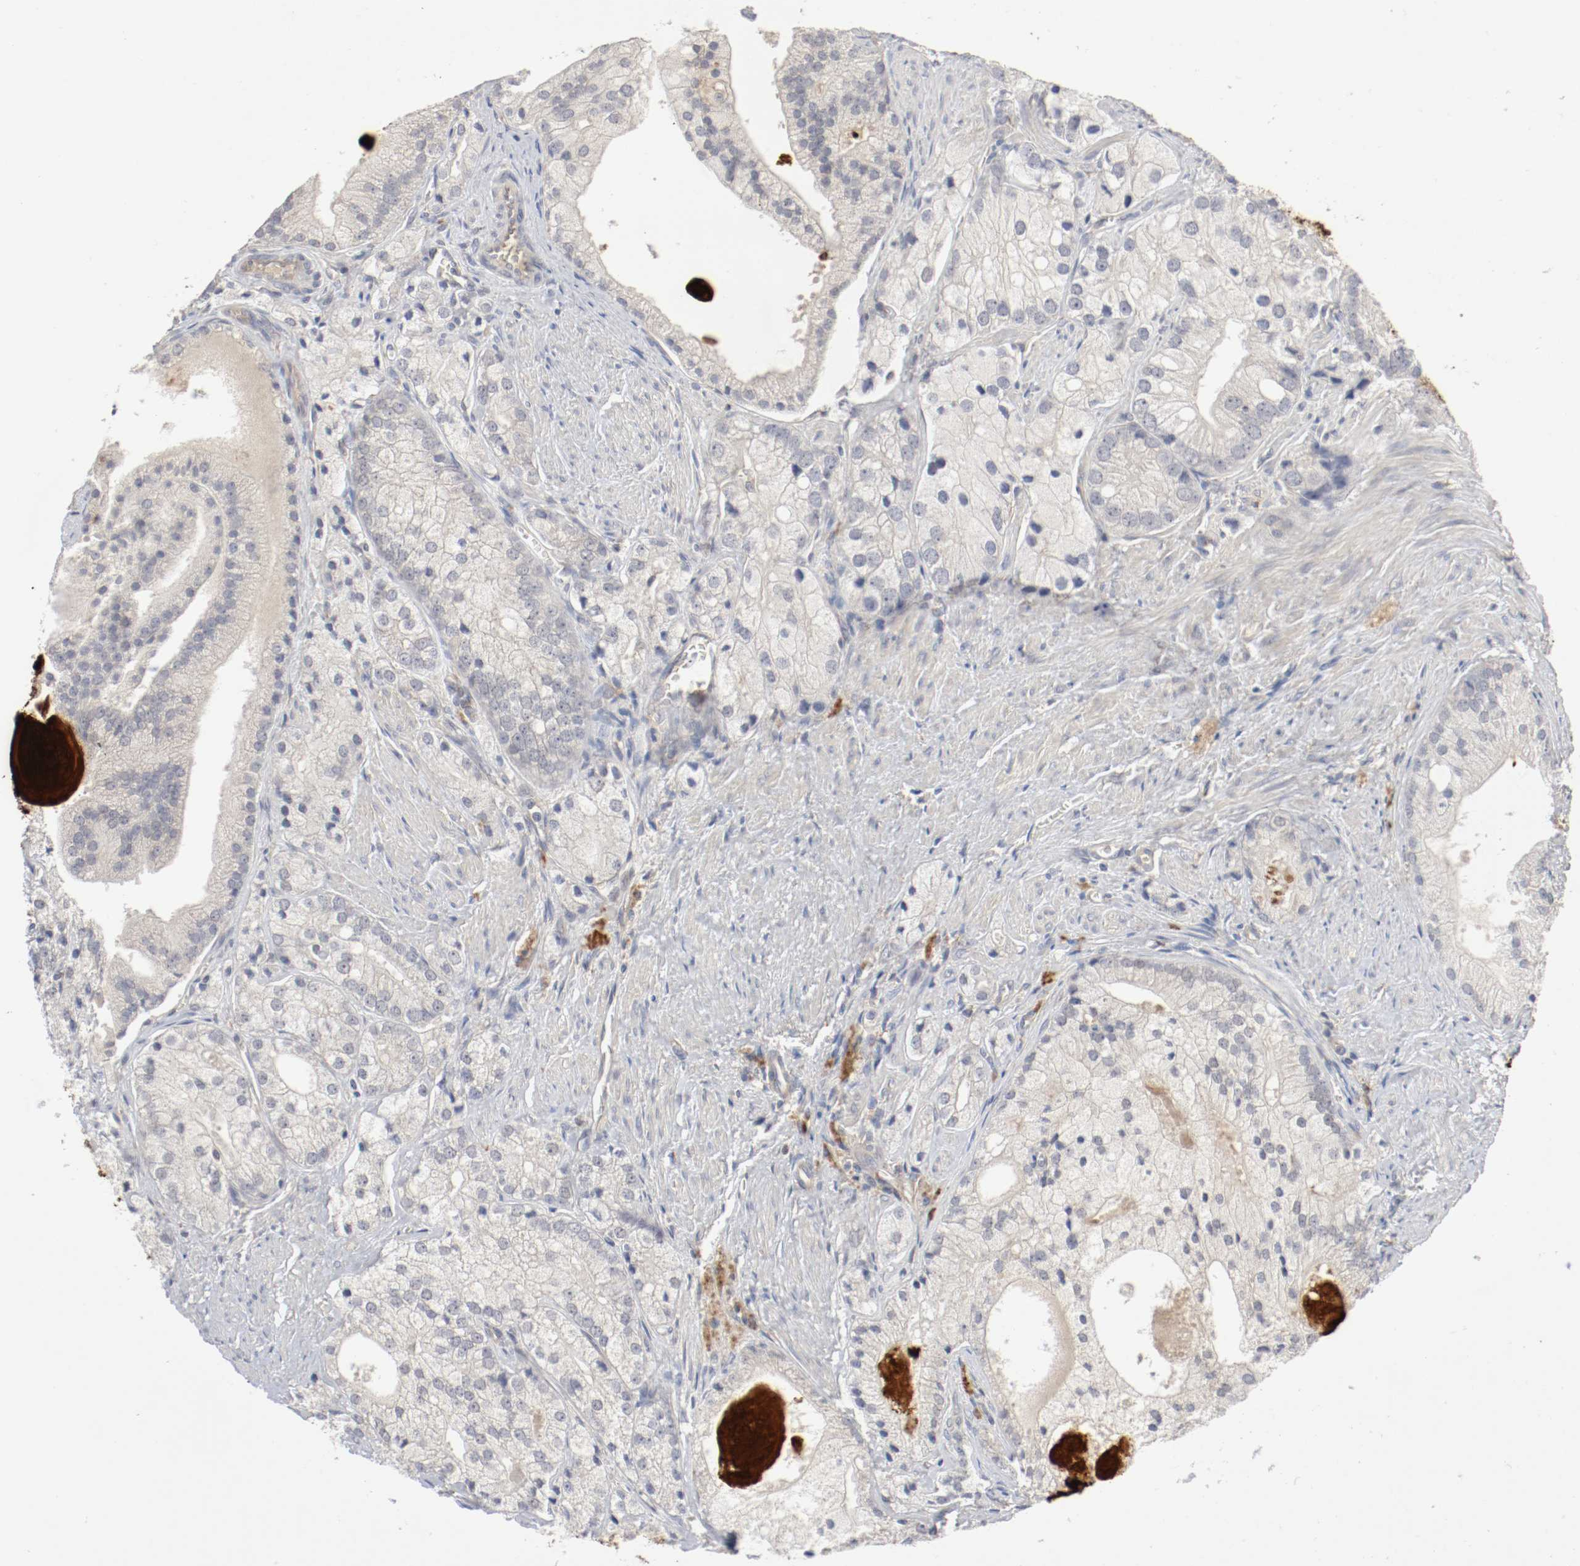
{"staining": {"intensity": "weak", "quantity": ">75%", "location": "cytoplasmic/membranous"}, "tissue": "prostate cancer", "cell_type": "Tumor cells", "image_type": "cancer", "snomed": [{"axis": "morphology", "description": "Adenocarcinoma, Low grade"}, {"axis": "topography", "description": "Prostate"}], "caption": "Tumor cells exhibit weak cytoplasmic/membranous positivity in about >75% of cells in prostate cancer (low-grade adenocarcinoma). The protein of interest is shown in brown color, while the nuclei are stained blue.", "gene": "REN", "patient": {"sex": "male", "age": 69}}